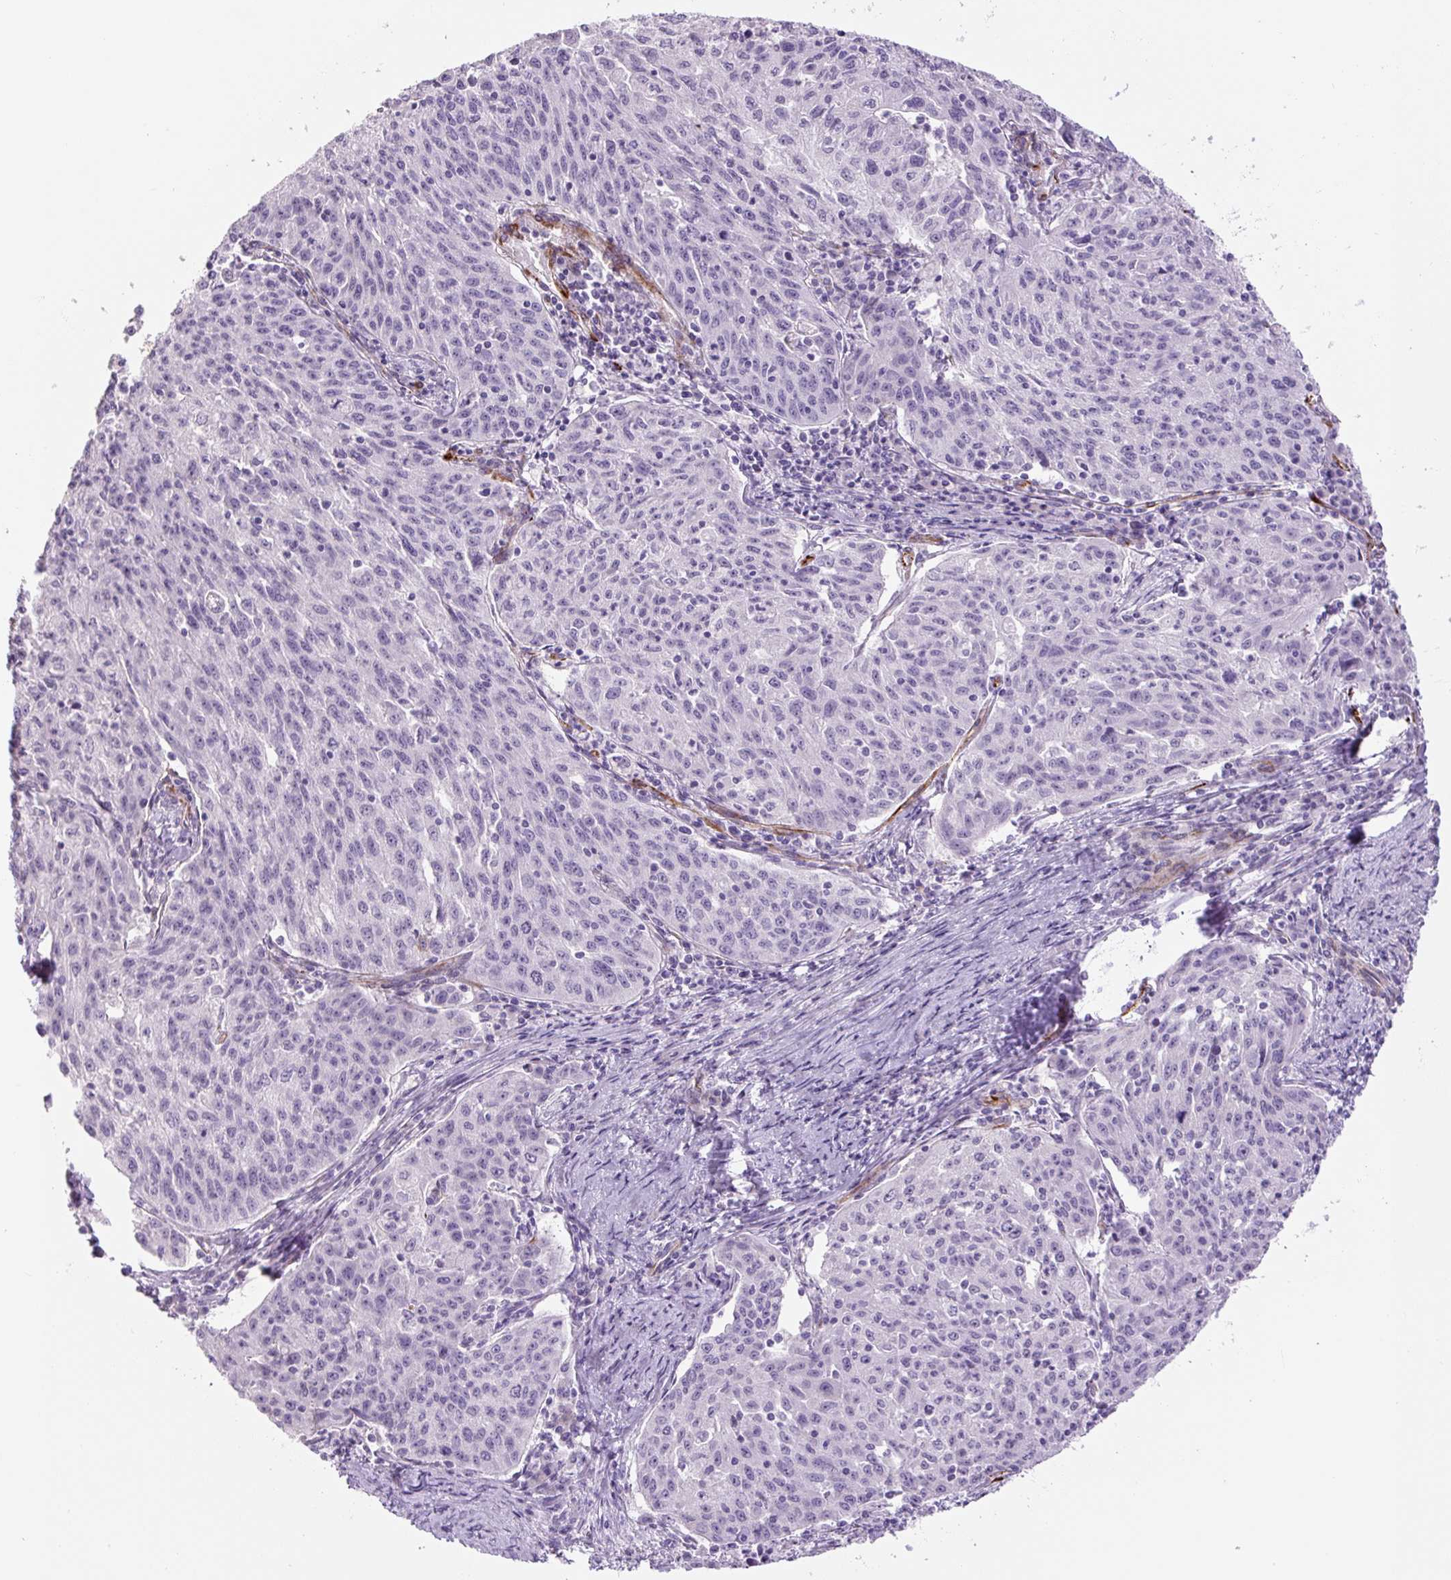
{"staining": {"intensity": "negative", "quantity": "none", "location": "none"}, "tissue": "lung cancer", "cell_type": "Tumor cells", "image_type": "cancer", "snomed": [{"axis": "morphology", "description": "Squamous cell carcinoma, NOS"}, {"axis": "morphology", "description": "Squamous cell carcinoma, metastatic, NOS"}, {"axis": "topography", "description": "Bronchus"}, {"axis": "topography", "description": "Lung"}], "caption": "Lung cancer stained for a protein using immunohistochemistry displays no positivity tumor cells.", "gene": "NES", "patient": {"sex": "male", "age": 62}}